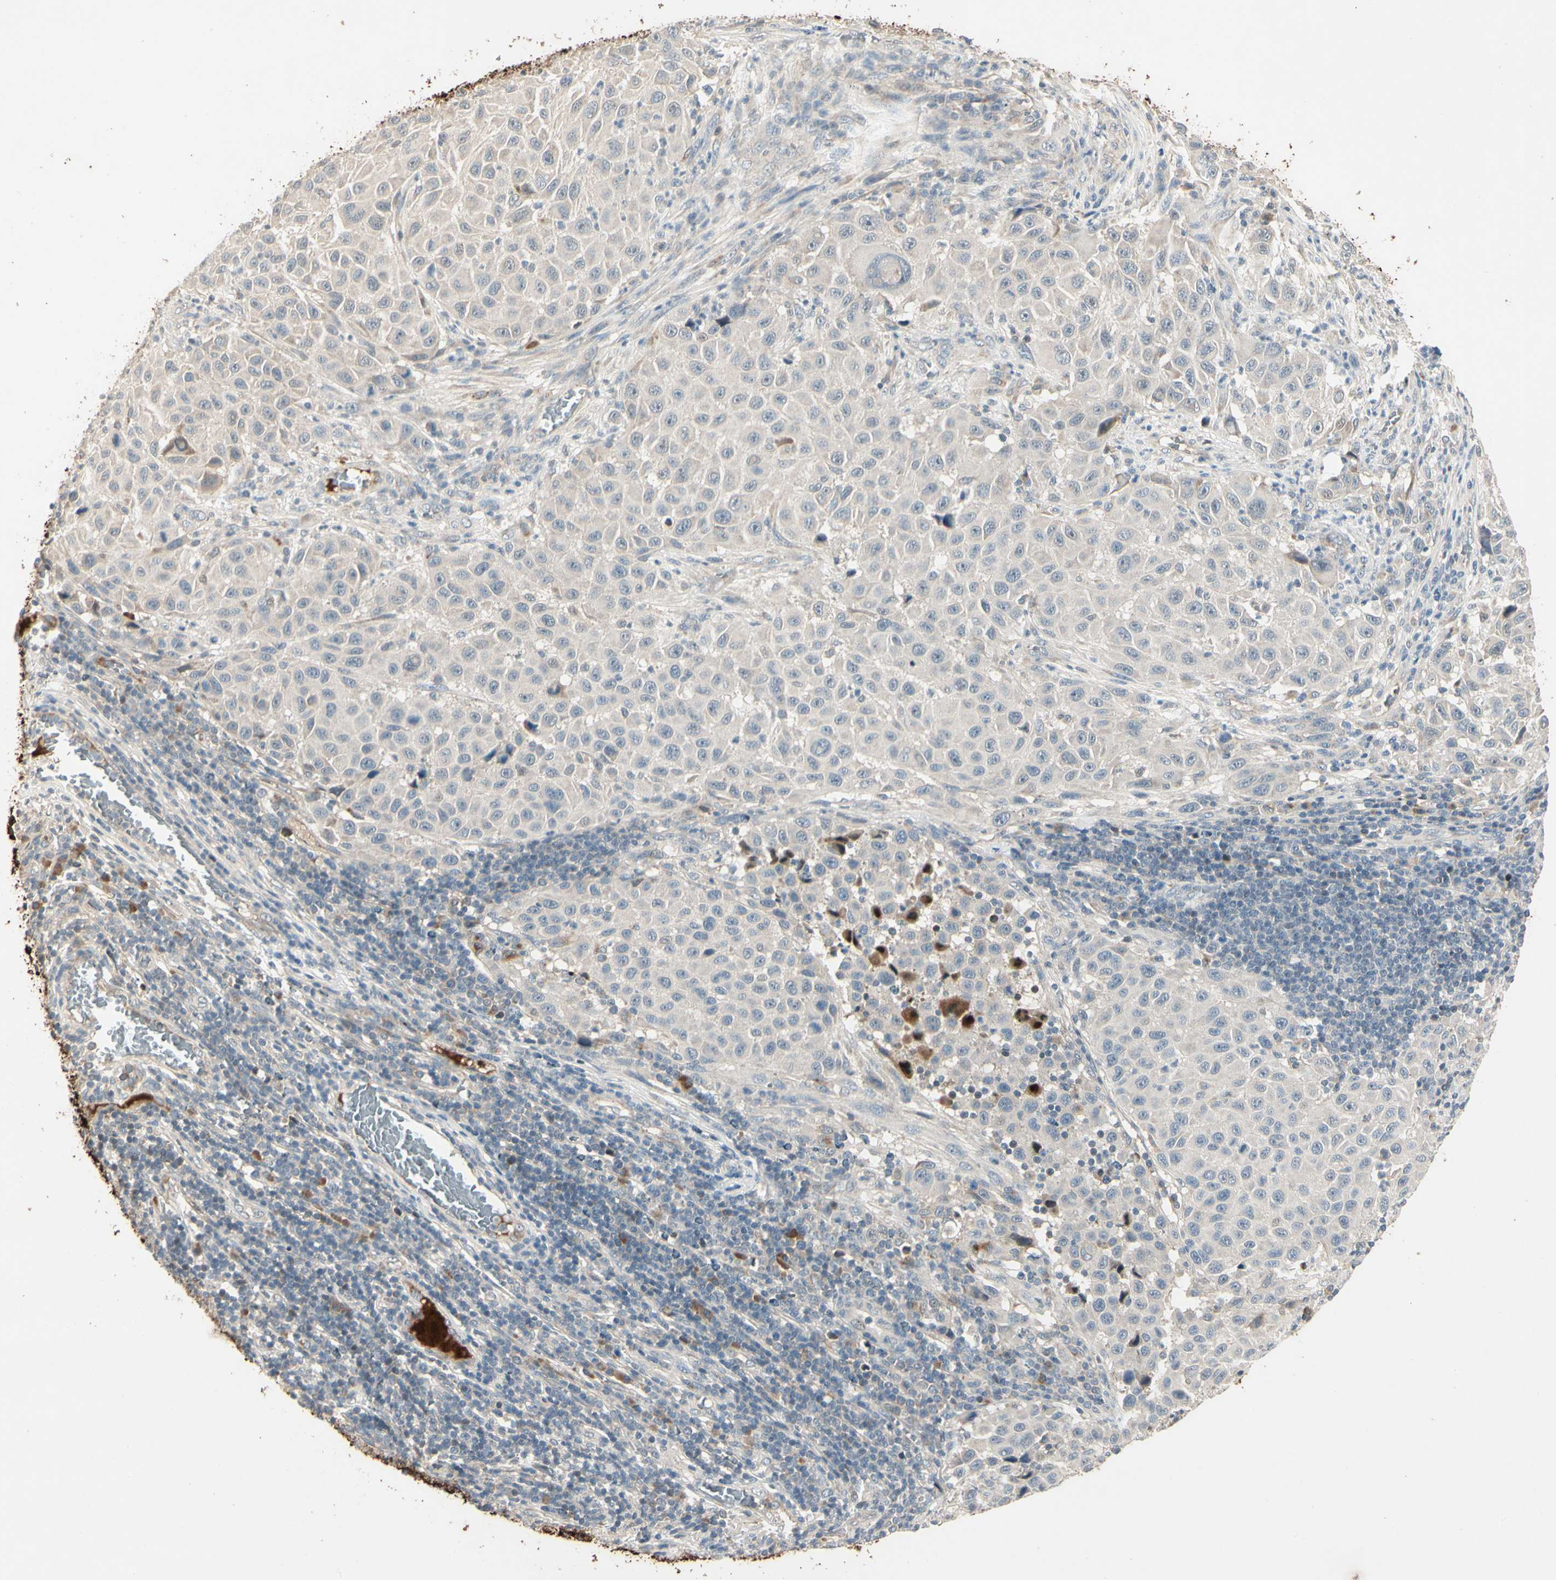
{"staining": {"intensity": "negative", "quantity": "none", "location": "none"}, "tissue": "melanoma", "cell_type": "Tumor cells", "image_type": "cancer", "snomed": [{"axis": "morphology", "description": "Malignant melanoma, Metastatic site"}, {"axis": "topography", "description": "Lymph node"}], "caption": "DAB (3,3'-diaminobenzidine) immunohistochemical staining of human malignant melanoma (metastatic site) displays no significant staining in tumor cells. The staining is performed using DAB brown chromogen with nuclei counter-stained in using hematoxylin.", "gene": "SKIL", "patient": {"sex": "male", "age": 61}}